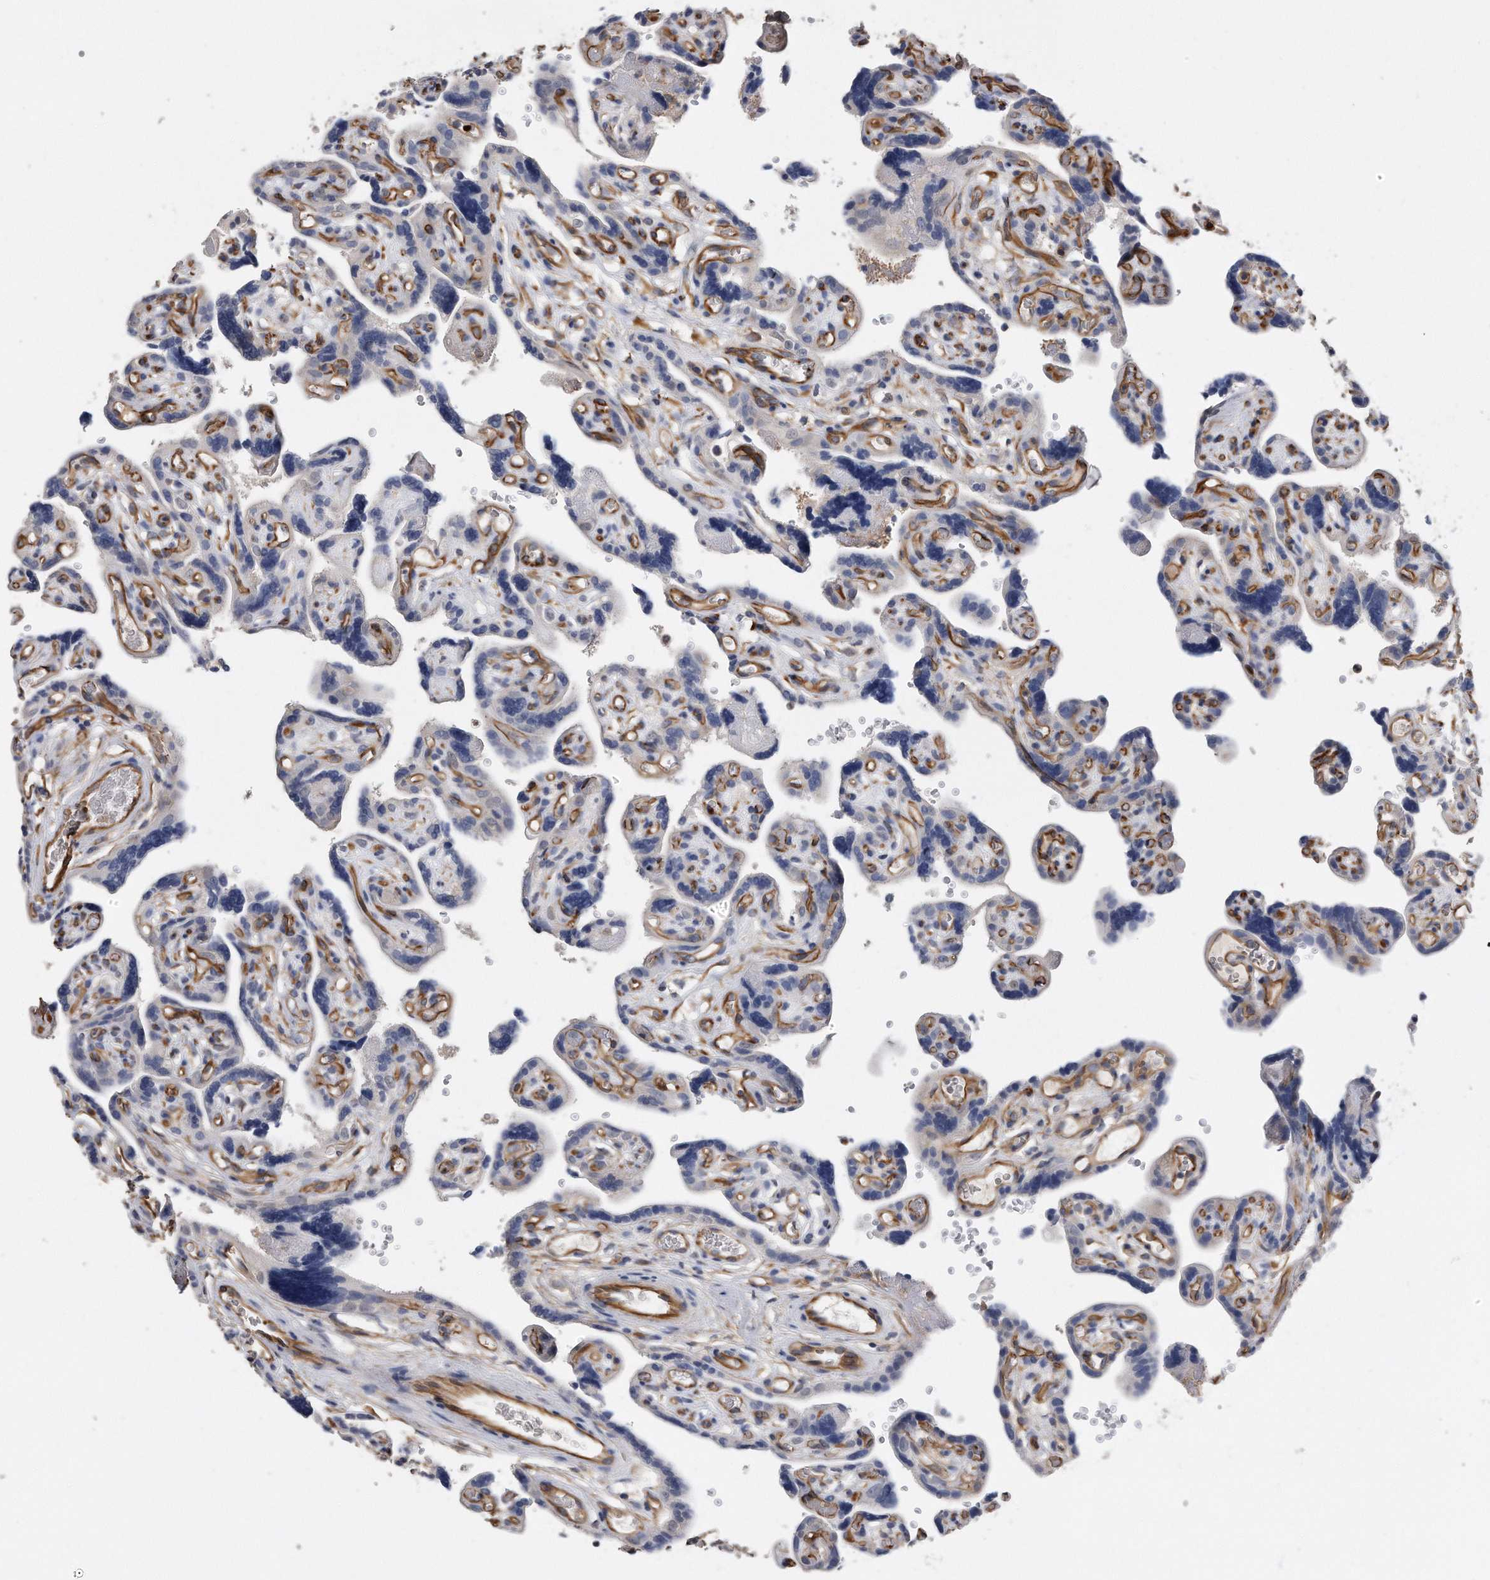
{"staining": {"intensity": "moderate", "quantity": "25%-75%", "location": "cytoplasmic/membranous"}, "tissue": "placenta", "cell_type": "Decidual cells", "image_type": "normal", "snomed": [{"axis": "morphology", "description": "Normal tissue, NOS"}, {"axis": "topography", "description": "Placenta"}], "caption": "Human placenta stained with a protein marker shows moderate staining in decidual cells.", "gene": "GPC1", "patient": {"sex": "female", "age": 30}}